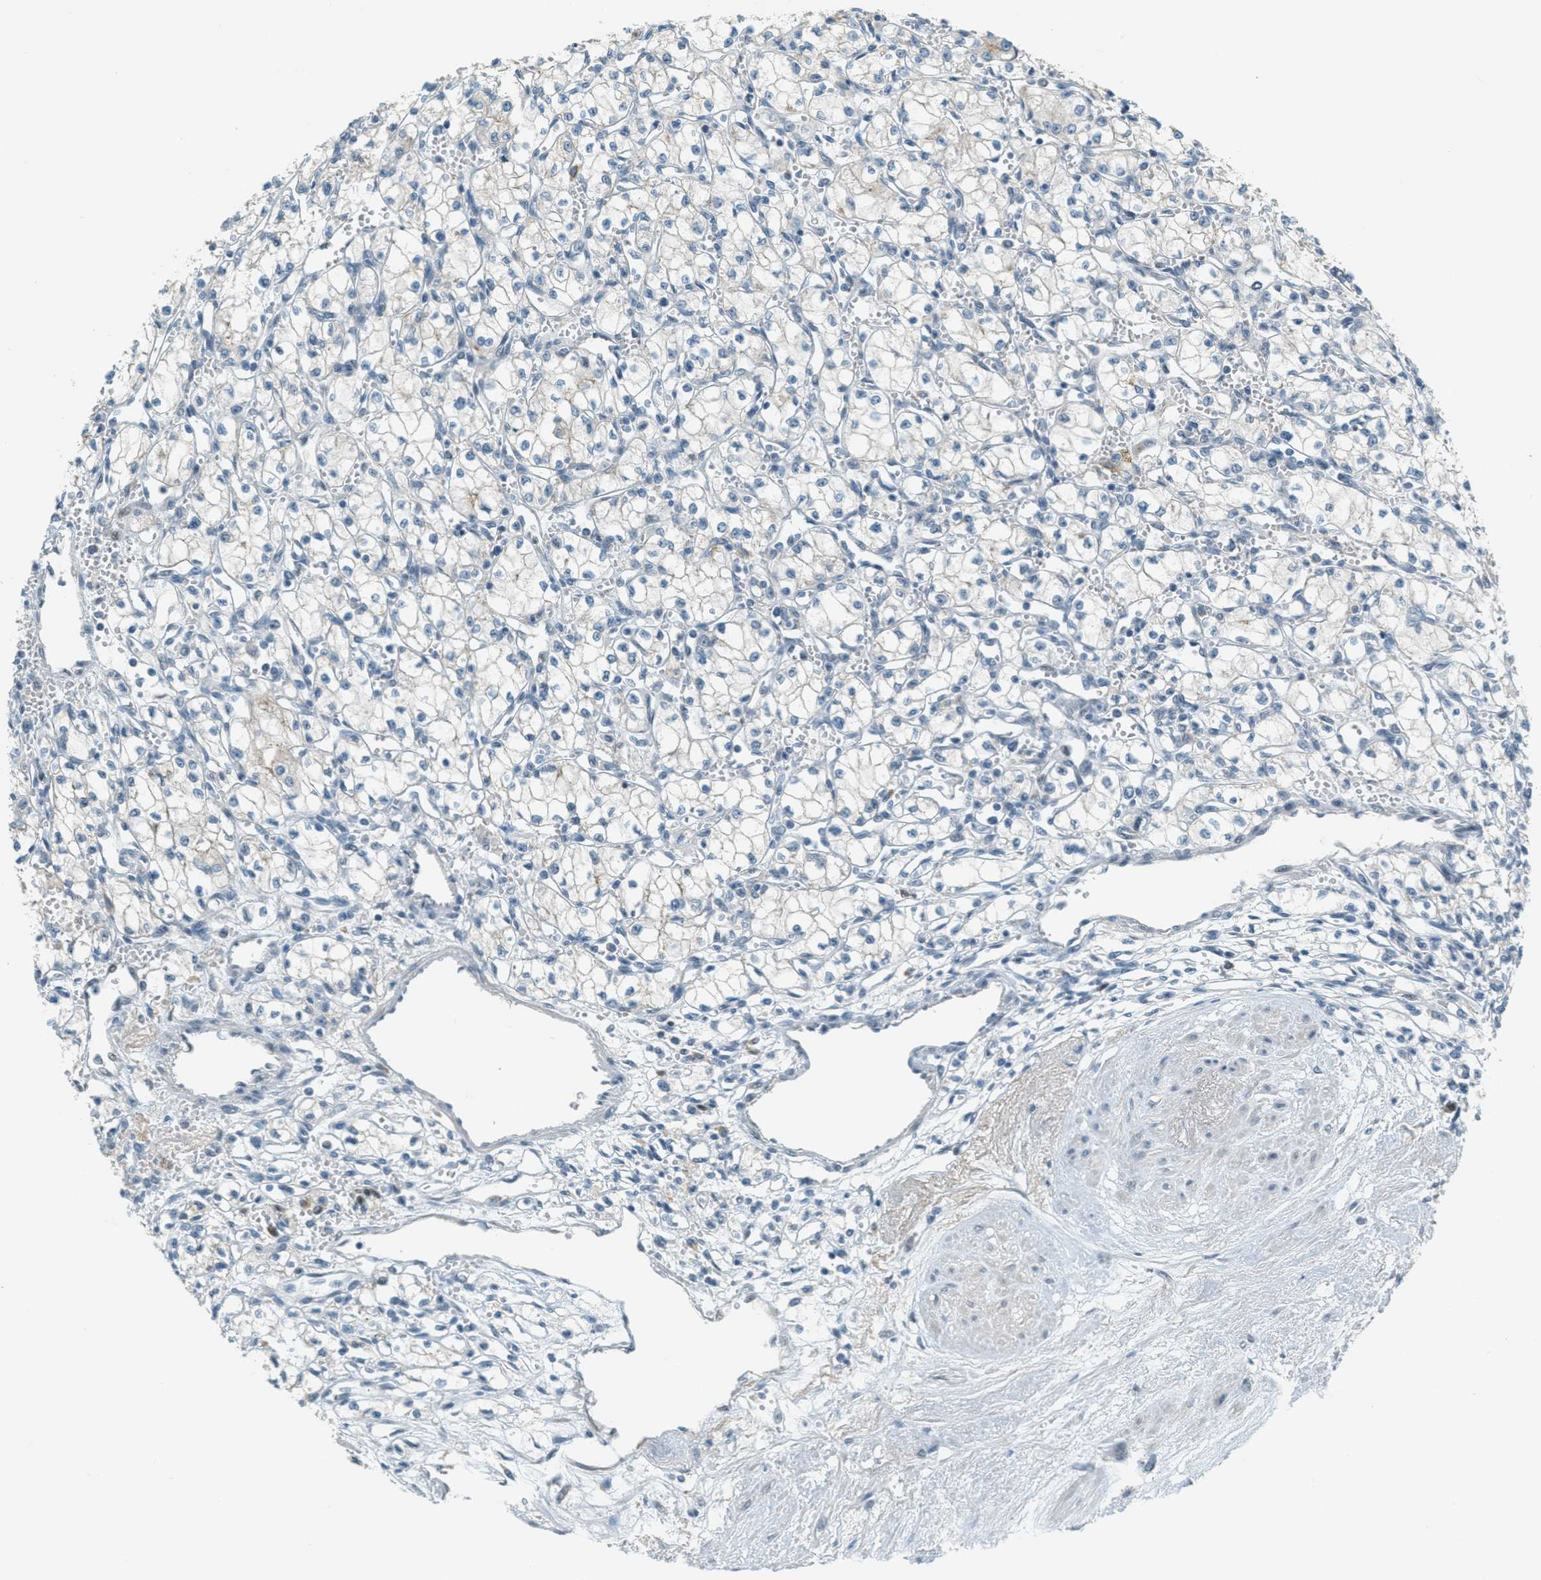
{"staining": {"intensity": "negative", "quantity": "none", "location": "none"}, "tissue": "renal cancer", "cell_type": "Tumor cells", "image_type": "cancer", "snomed": [{"axis": "morphology", "description": "Normal tissue, NOS"}, {"axis": "morphology", "description": "Adenocarcinoma, NOS"}, {"axis": "topography", "description": "Kidney"}], "caption": "This micrograph is of renal cancer stained with IHC to label a protein in brown with the nuclei are counter-stained blue. There is no positivity in tumor cells.", "gene": "TCF3", "patient": {"sex": "male", "age": 59}}